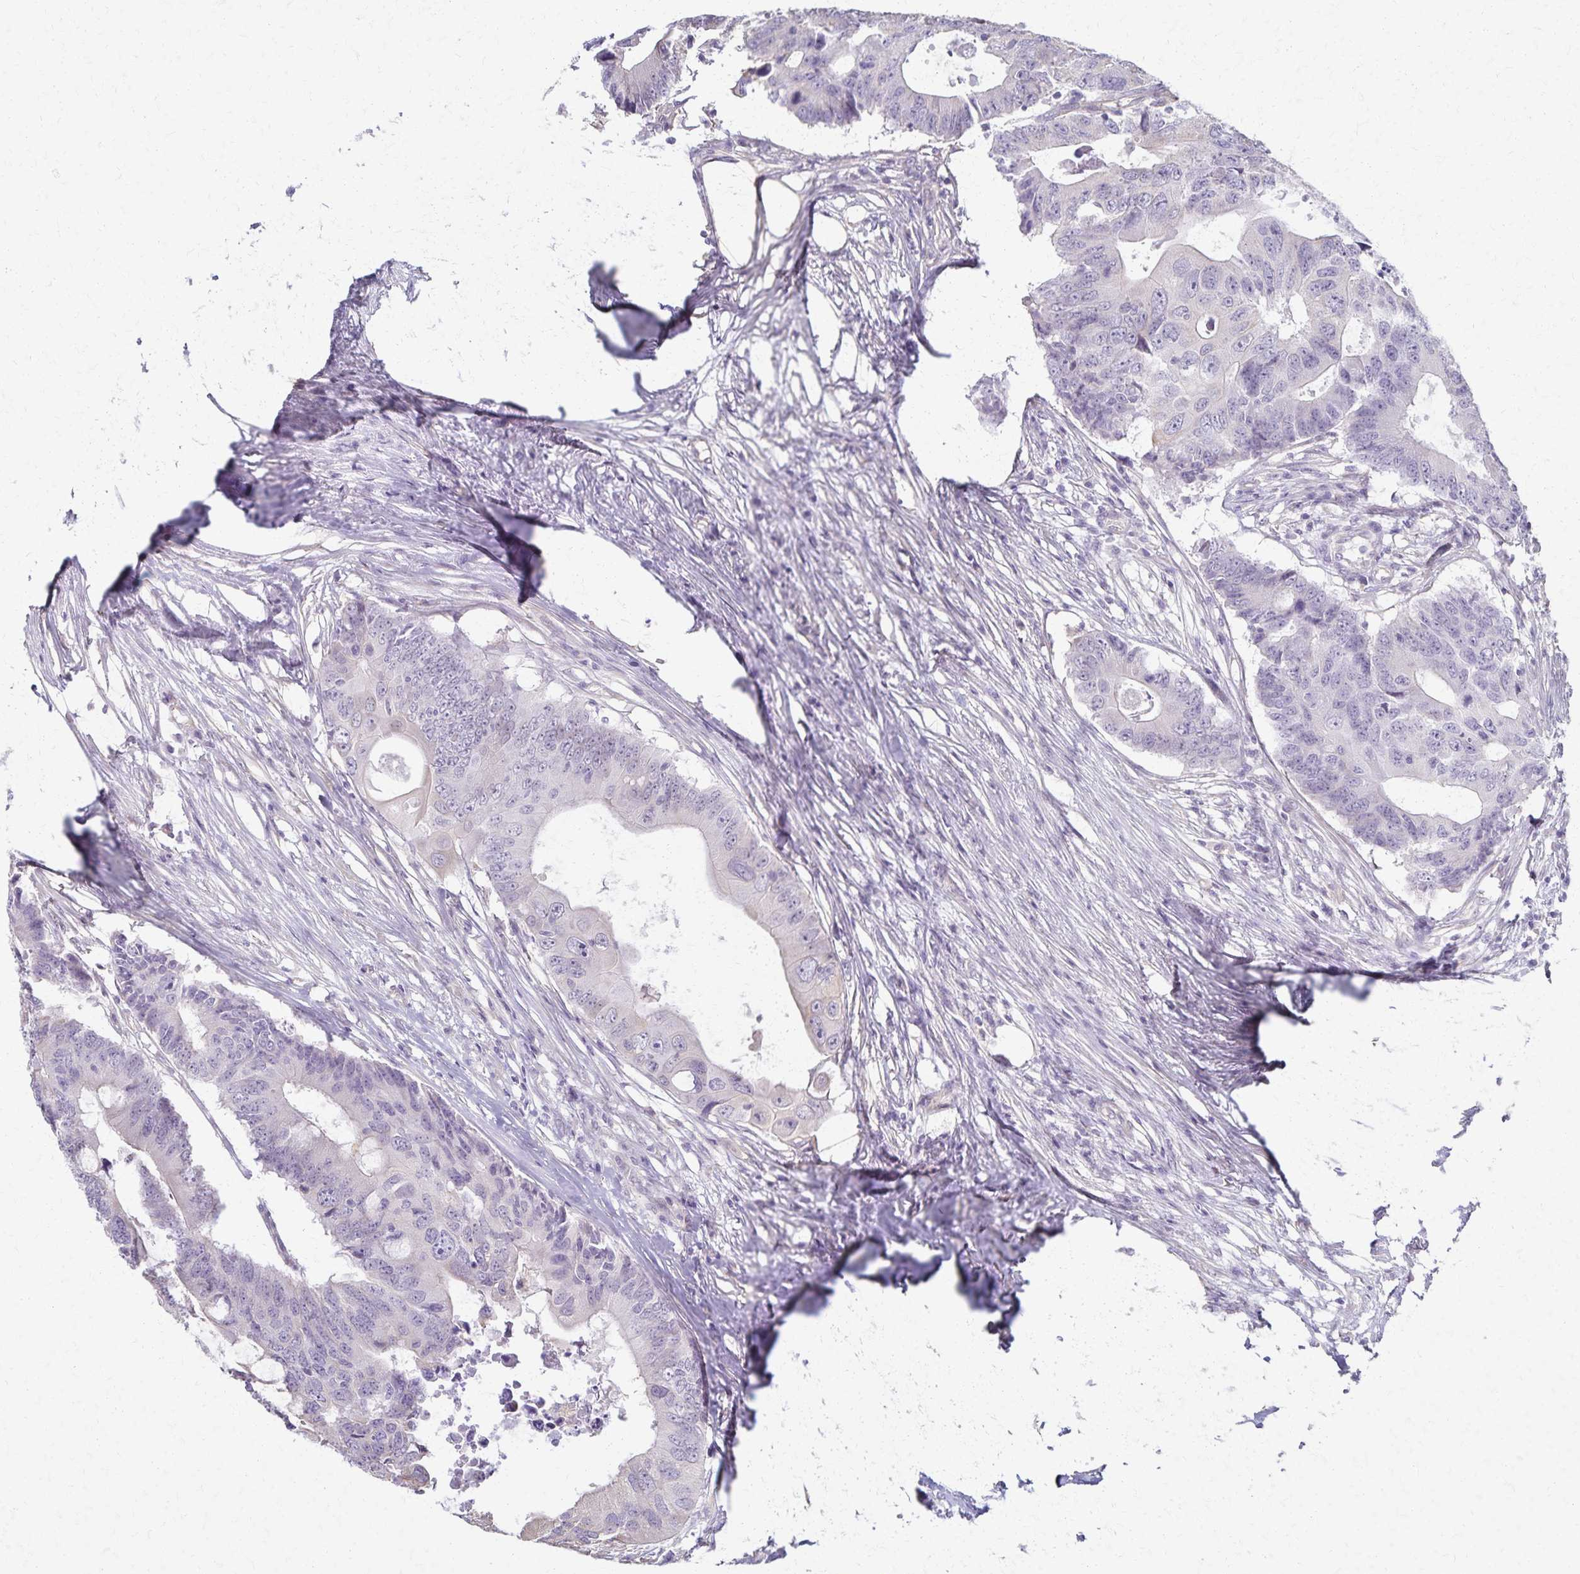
{"staining": {"intensity": "negative", "quantity": "none", "location": "none"}, "tissue": "colorectal cancer", "cell_type": "Tumor cells", "image_type": "cancer", "snomed": [{"axis": "morphology", "description": "Adenocarcinoma, NOS"}, {"axis": "topography", "description": "Colon"}], "caption": "High power microscopy histopathology image of an IHC micrograph of adenocarcinoma (colorectal), revealing no significant expression in tumor cells. The staining is performed using DAB brown chromogen with nuclei counter-stained in using hematoxylin.", "gene": "KISS1", "patient": {"sex": "male", "age": 71}}